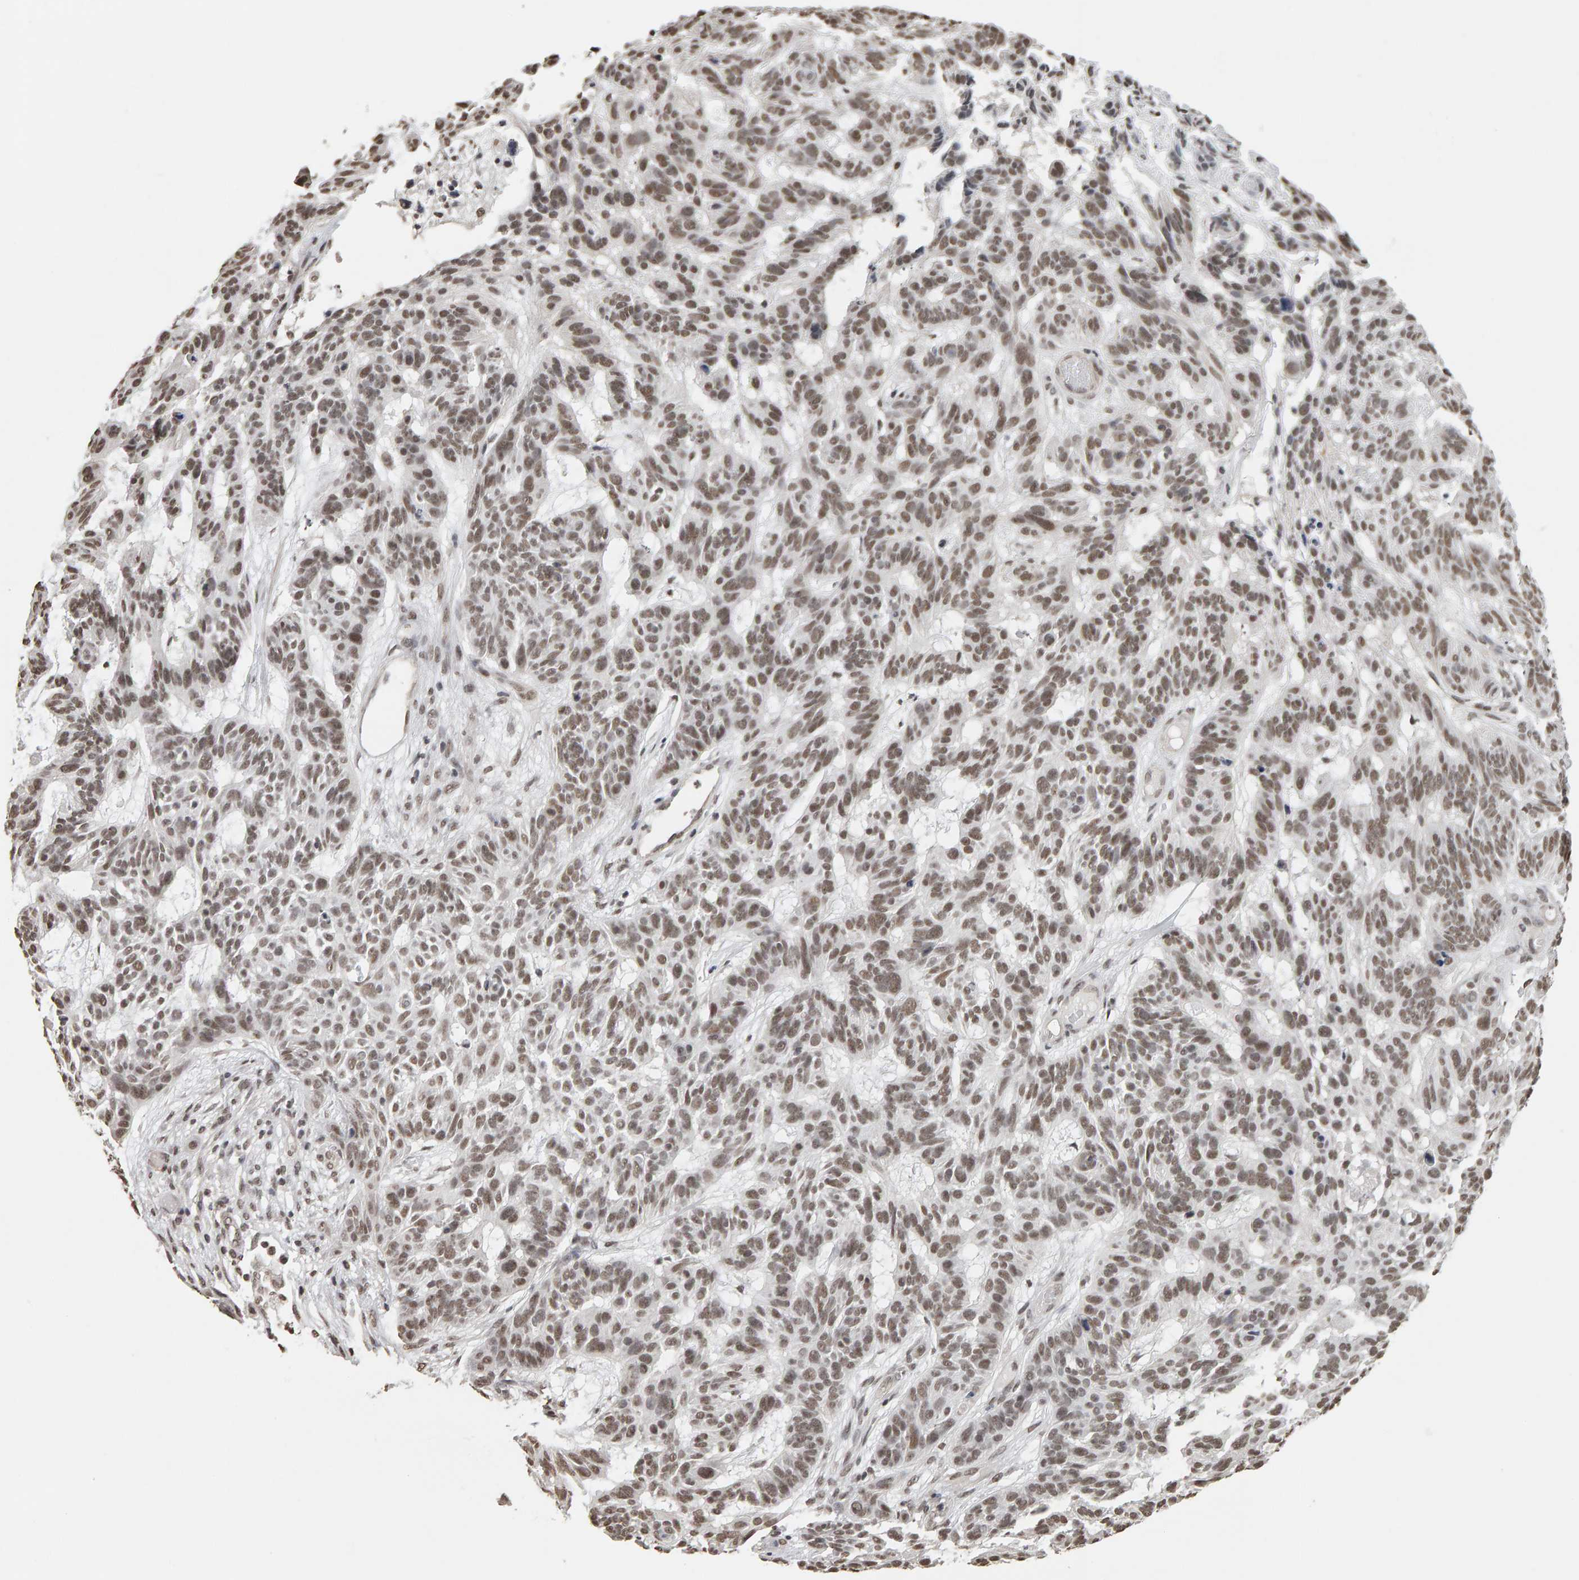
{"staining": {"intensity": "moderate", "quantity": ">75%", "location": "nuclear"}, "tissue": "skin cancer", "cell_type": "Tumor cells", "image_type": "cancer", "snomed": [{"axis": "morphology", "description": "Basal cell carcinoma"}, {"axis": "topography", "description": "Skin"}], "caption": "Skin cancer stained for a protein (brown) displays moderate nuclear positive positivity in approximately >75% of tumor cells.", "gene": "AFF4", "patient": {"sex": "male", "age": 85}}